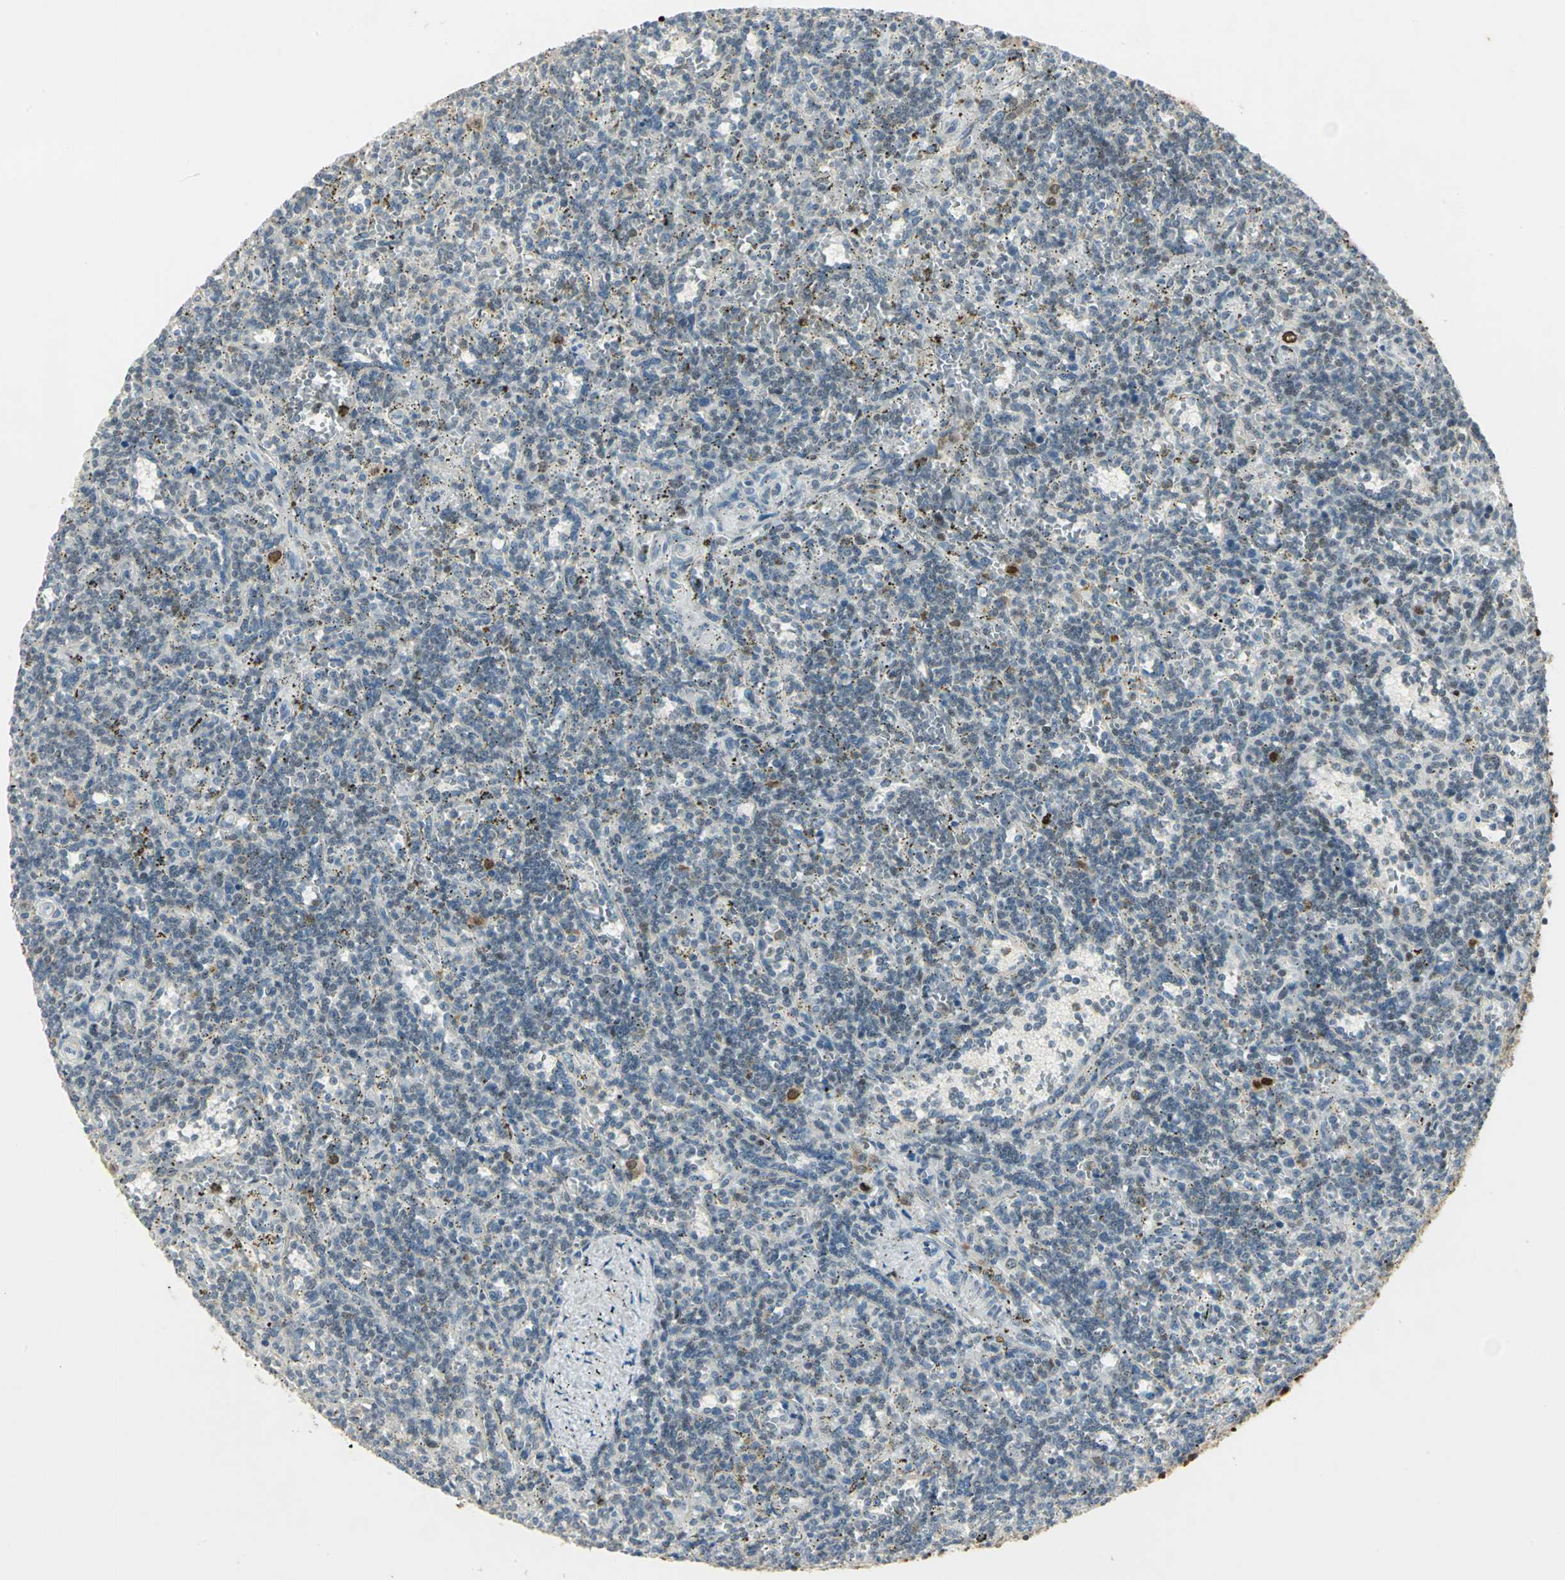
{"staining": {"intensity": "strong", "quantity": "<25%", "location": "nuclear"}, "tissue": "lymphoma", "cell_type": "Tumor cells", "image_type": "cancer", "snomed": [{"axis": "morphology", "description": "Malignant lymphoma, non-Hodgkin's type, Low grade"}, {"axis": "topography", "description": "Spleen"}], "caption": "Immunohistochemical staining of malignant lymphoma, non-Hodgkin's type (low-grade) displays medium levels of strong nuclear expression in approximately <25% of tumor cells.", "gene": "AK6", "patient": {"sex": "male", "age": 73}}